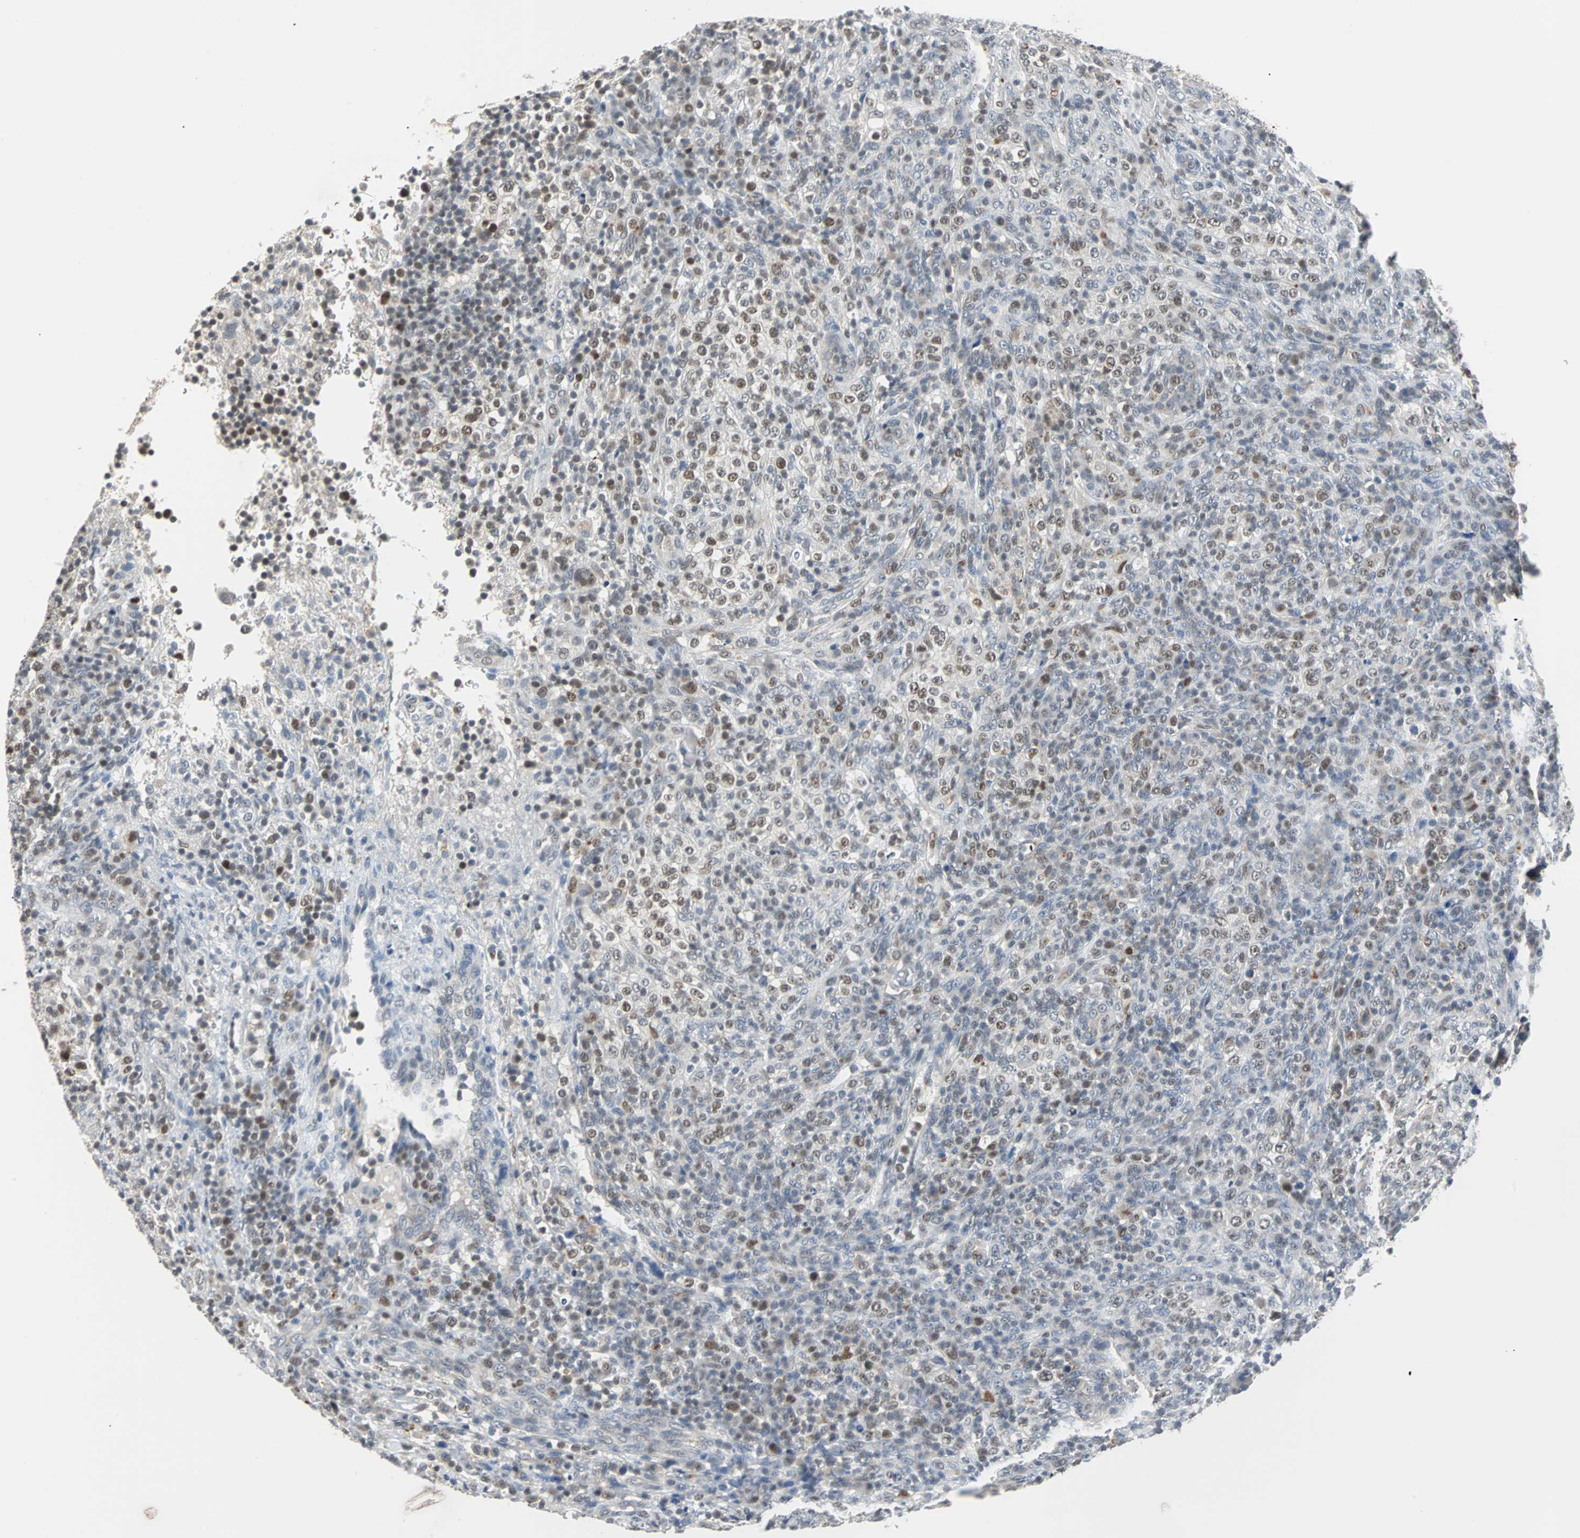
{"staining": {"intensity": "moderate", "quantity": "25%-75%", "location": "nuclear"}, "tissue": "lymphoma", "cell_type": "Tumor cells", "image_type": "cancer", "snomed": [{"axis": "morphology", "description": "Malignant lymphoma, non-Hodgkin's type, High grade"}, {"axis": "topography", "description": "Lymph node"}], "caption": "Immunohistochemistry (IHC) of high-grade malignant lymphoma, non-Hodgkin's type displays medium levels of moderate nuclear expression in about 25%-75% of tumor cells. The staining is performed using DAB brown chromogen to label protein expression. The nuclei are counter-stained blue using hematoxylin.", "gene": "HLX", "patient": {"sex": "female", "age": 76}}